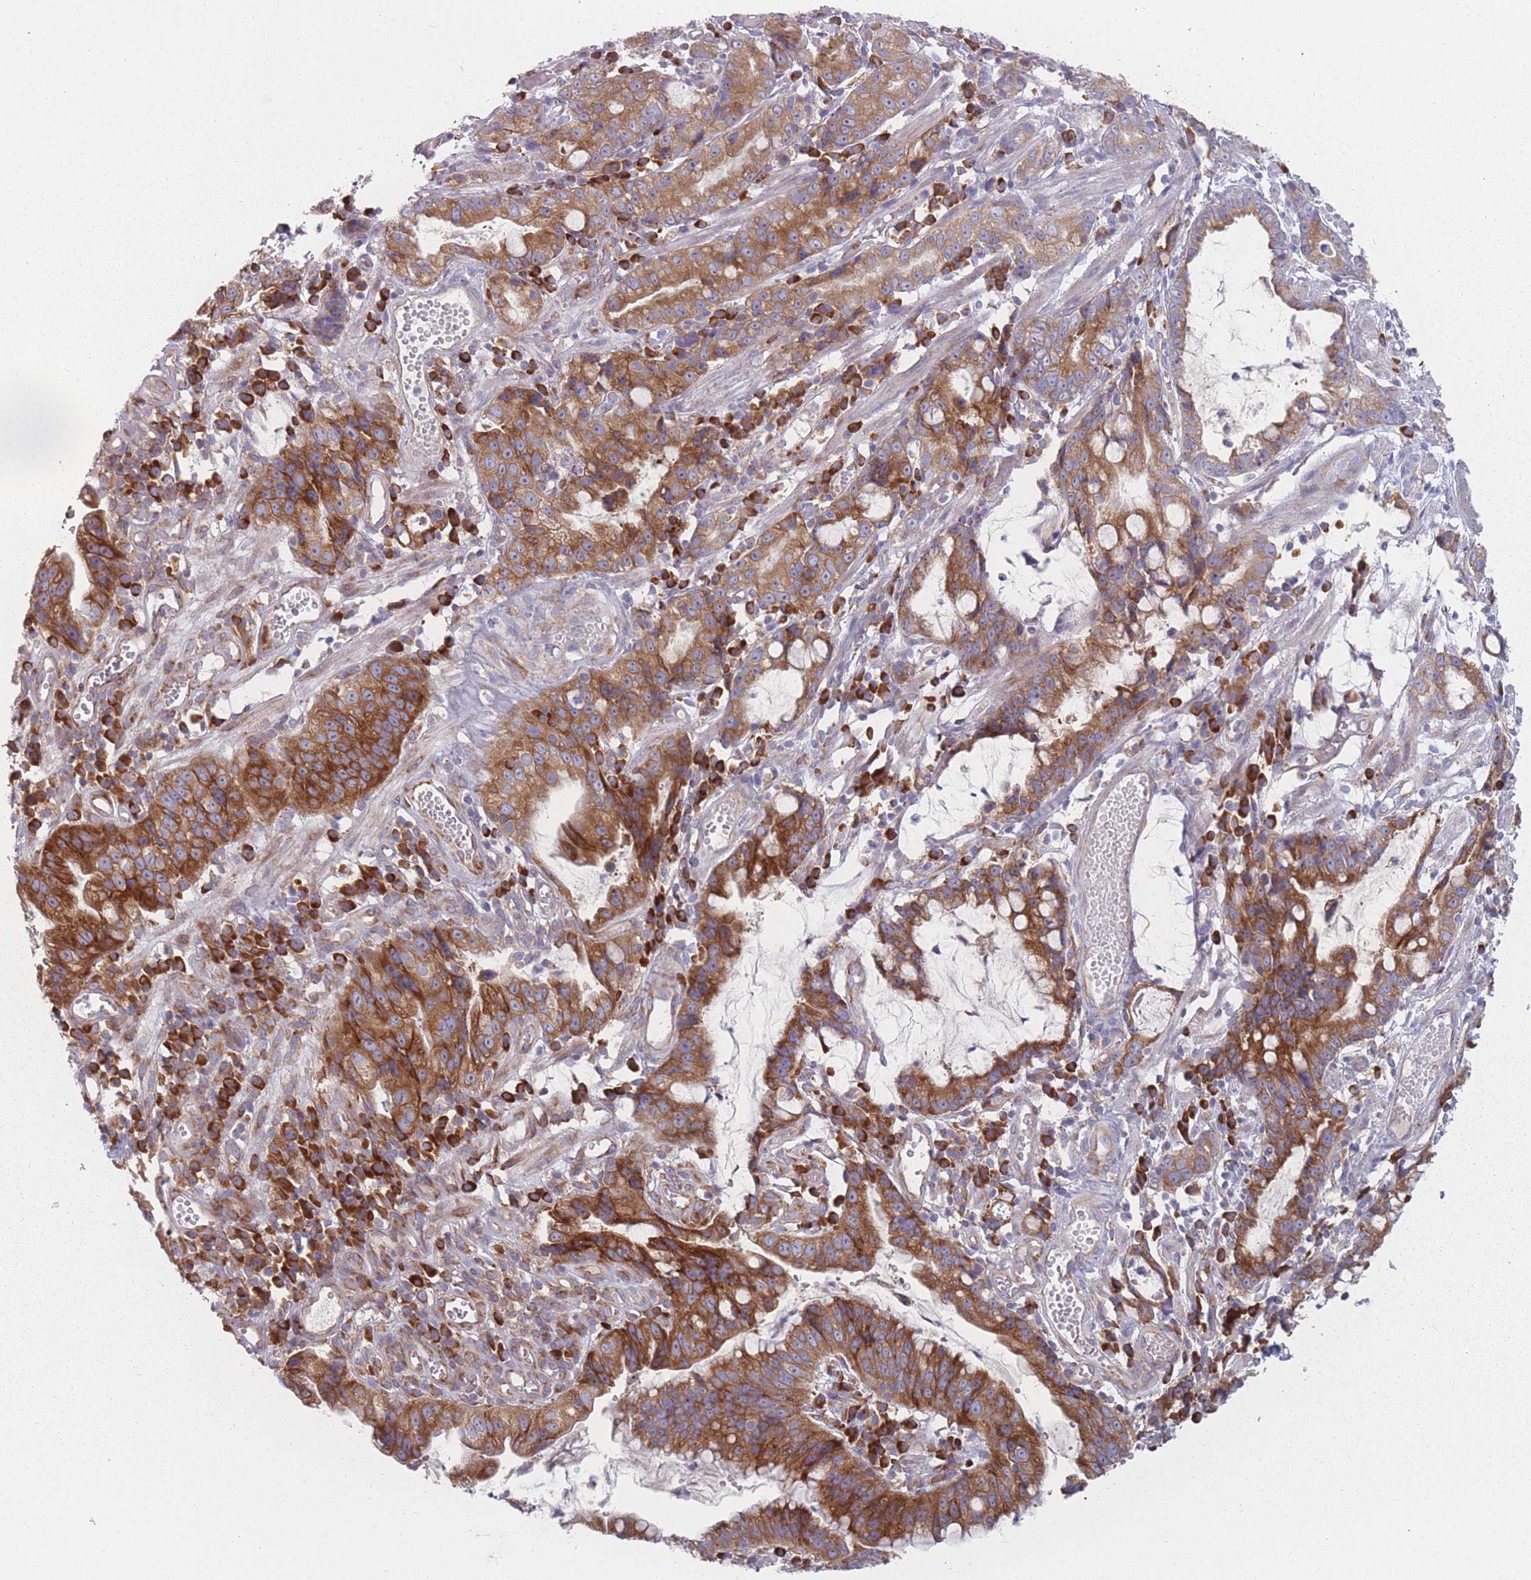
{"staining": {"intensity": "strong", "quantity": ">75%", "location": "cytoplasmic/membranous"}, "tissue": "stomach cancer", "cell_type": "Tumor cells", "image_type": "cancer", "snomed": [{"axis": "morphology", "description": "Adenocarcinoma, NOS"}, {"axis": "topography", "description": "Stomach"}], "caption": "This histopathology image reveals immunohistochemistry (IHC) staining of human adenocarcinoma (stomach), with high strong cytoplasmic/membranous positivity in about >75% of tumor cells.", "gene": "CACNG5", "patient": {"sex": "male", "age": 55}}